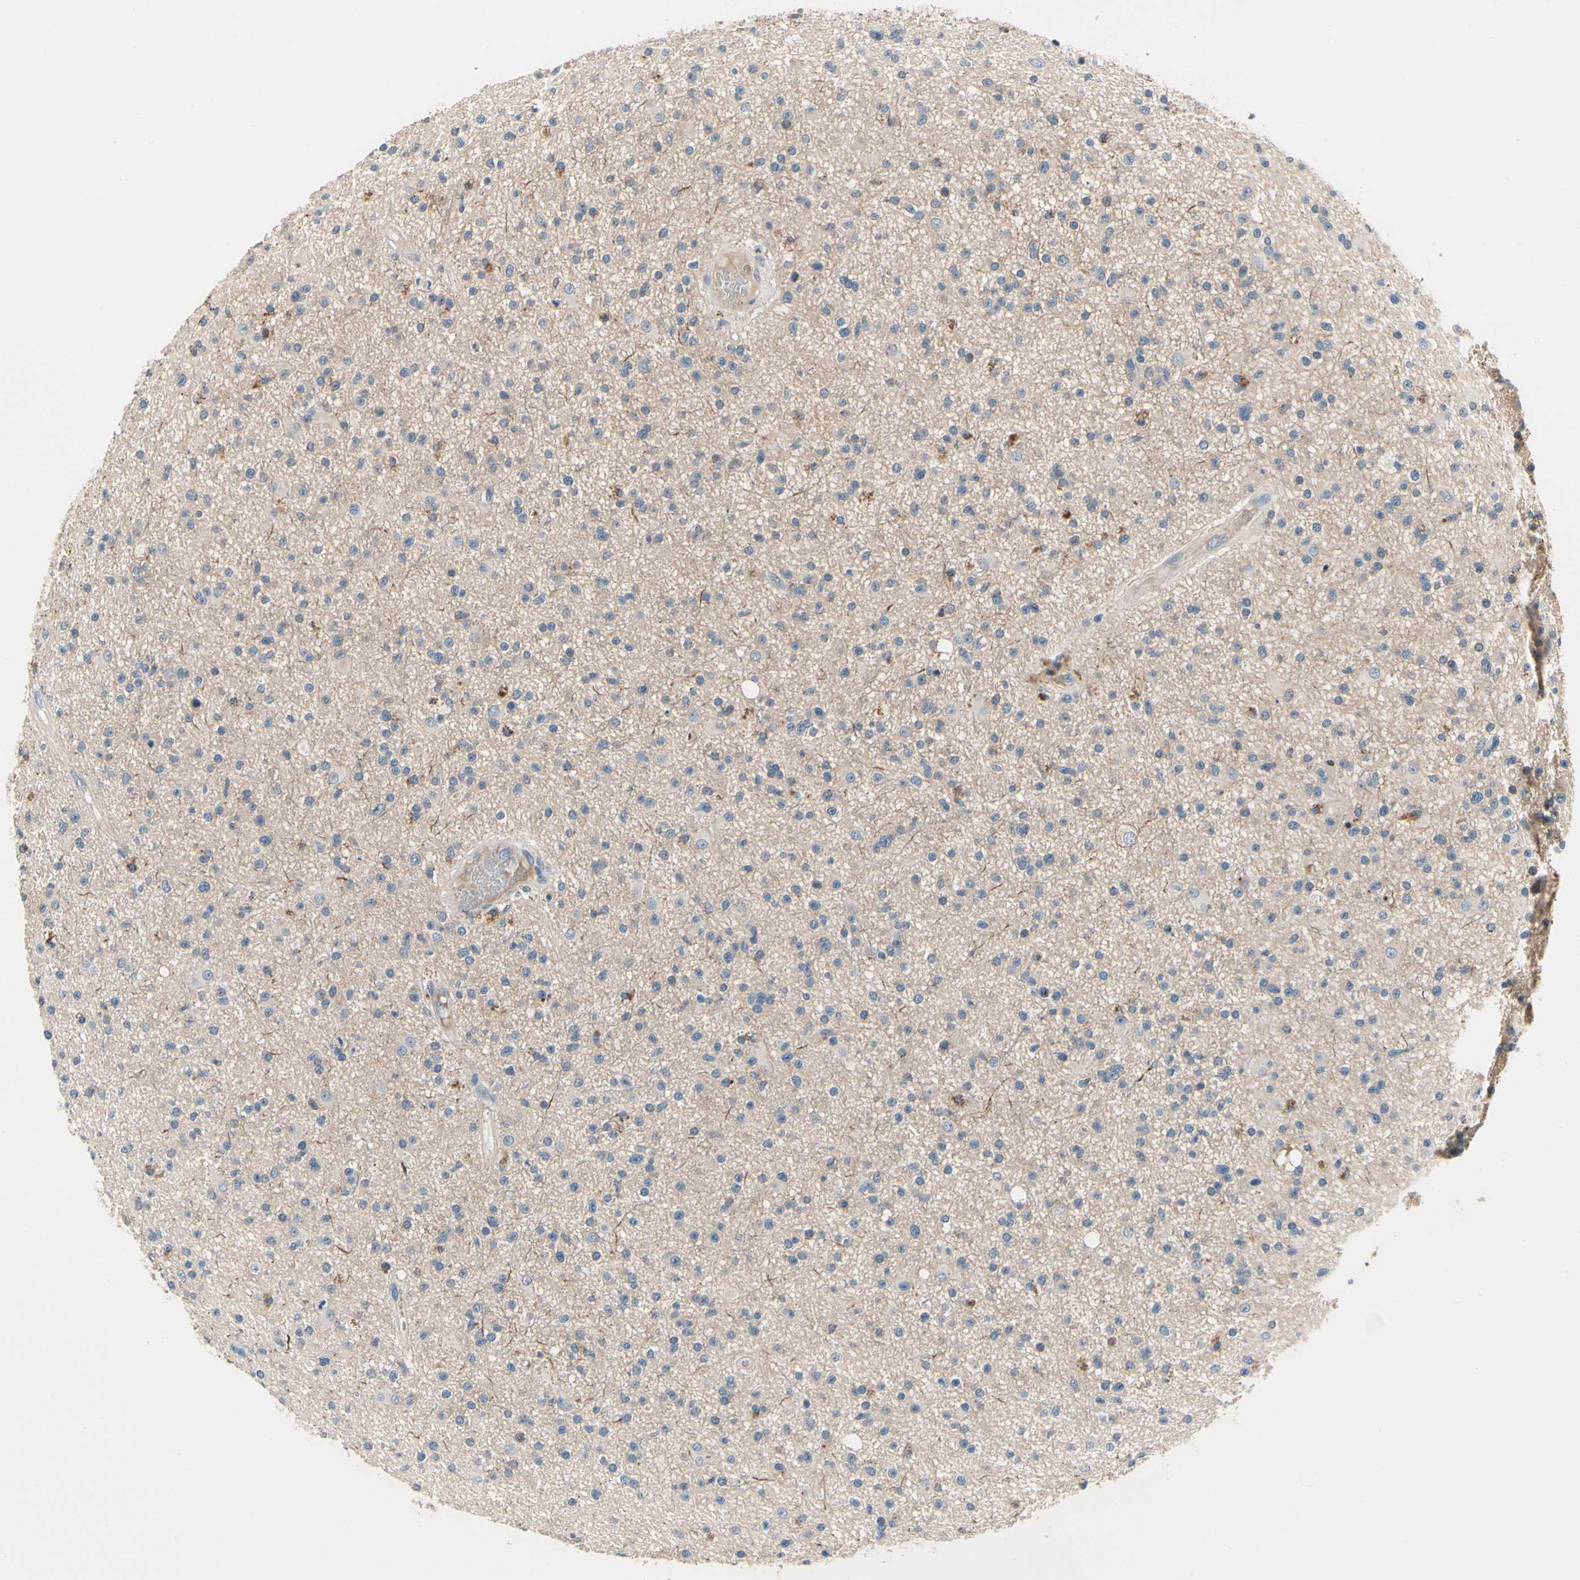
{"staining": {"intensity": "negative", "quantity": "none", "location": "none"}, "tissue": "glioma", "cell_type": "Tumor cells", "image_type": "cancer", "snomed": [{"axis": "morphology", "description": "Glioma, malignant, High grade"}, {"axis": "topography", "description": "Brain"}], "caption": "Tumor cells show no significant expression in glioma.", "gene": "NFASC", "patient": {"sex": "male", "age": 33}}